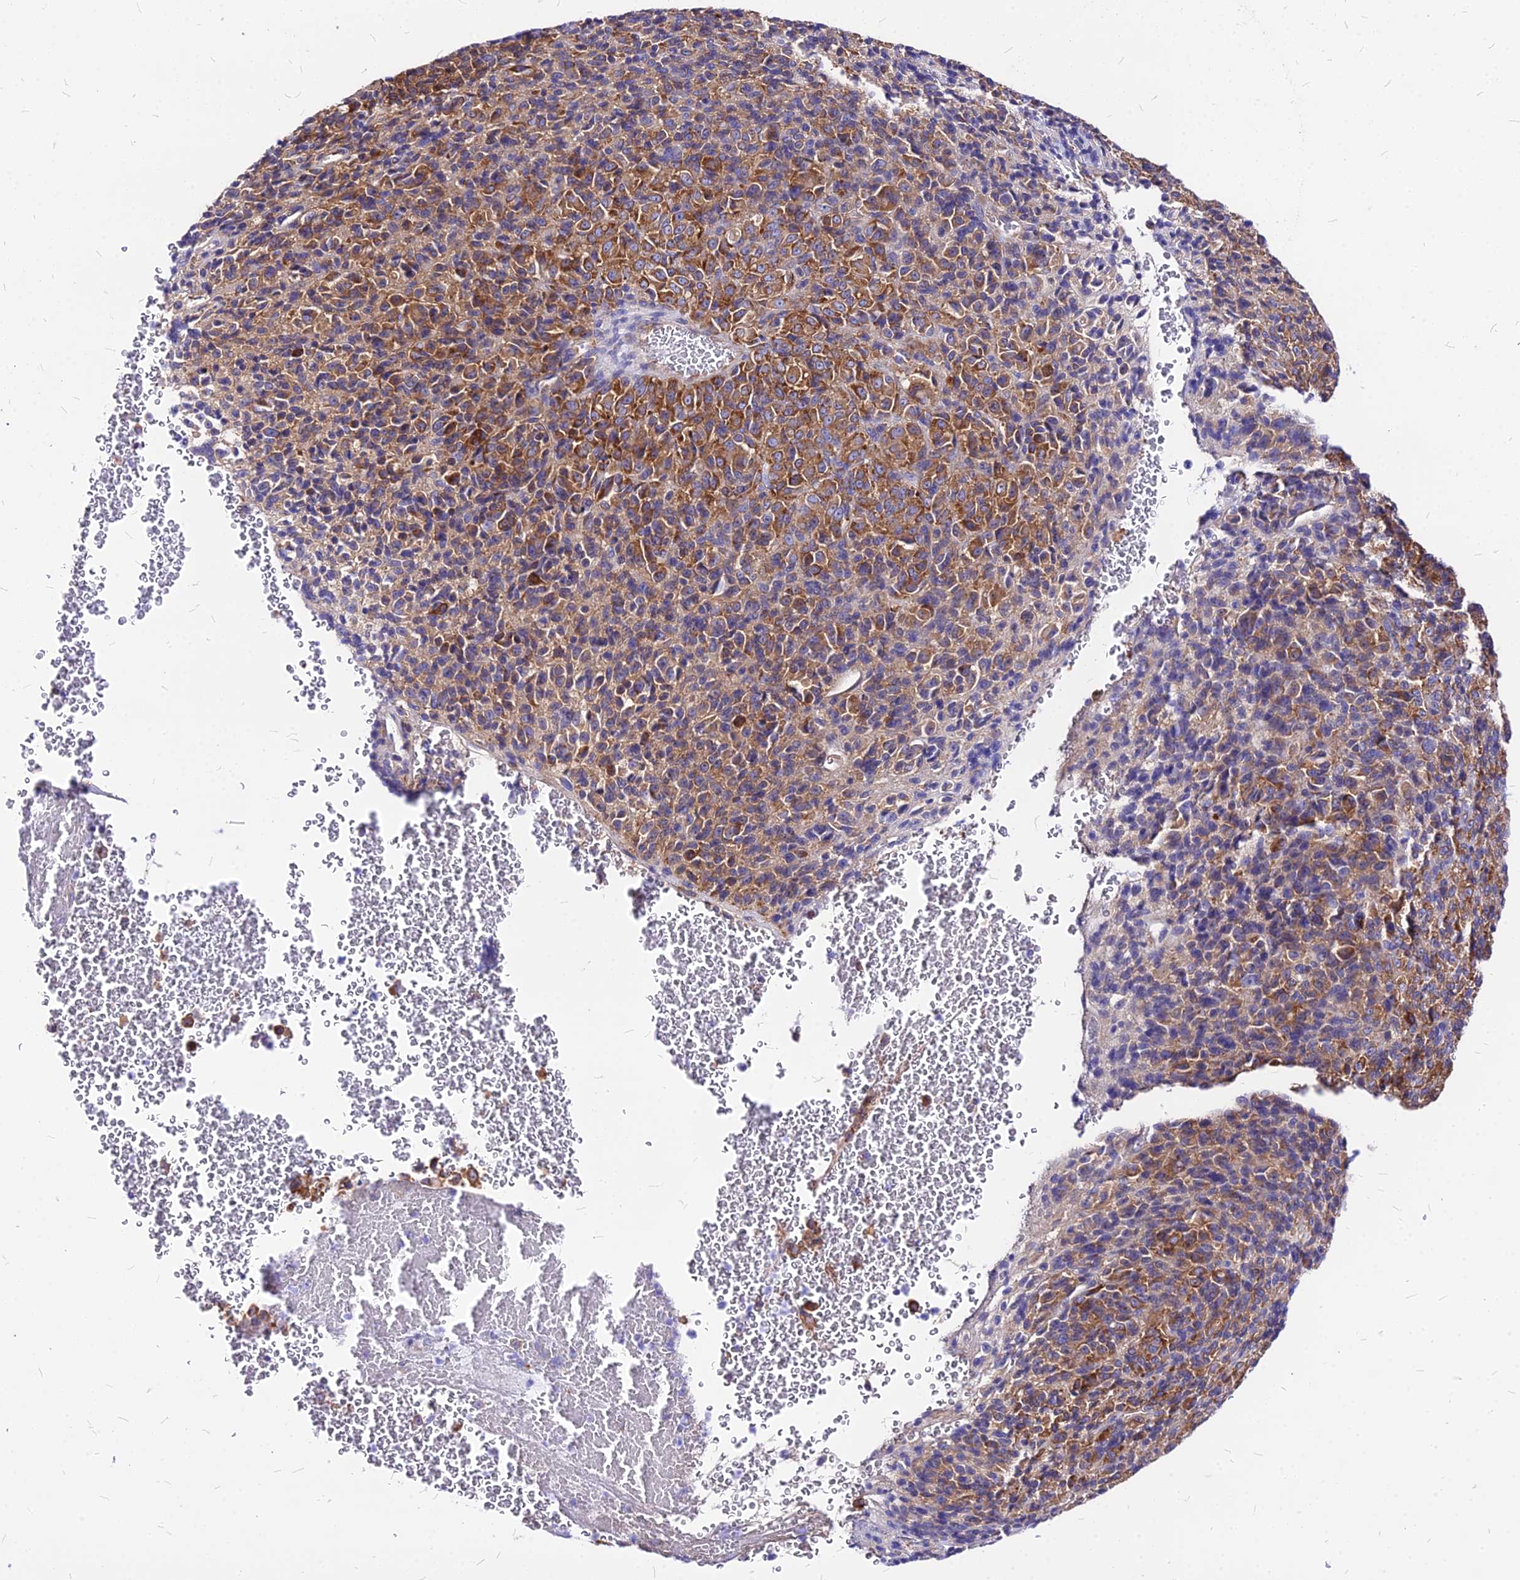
{"staining": {"intensity": "moderate", "quantity": ">75%", "location": "cytoplasmic/membranous"}, "tissue": "melanoma", "cell_type": "Tumor cells", "image_type": "cancer", "snomed": [{"axis": "morphology", "description": "Malignant melanoma, Metastatic site"}, {"axis": "topography", "description": "Brain"}], "caption": "Immunohistochemical staining of malignant melanoma (metastatic site) exhibits moderate cytoplasmic/membranous protein expression in approximately >75% of tumor cells.", "gene": "RPL19", "patient": {"sex": "female", "age": 56}}